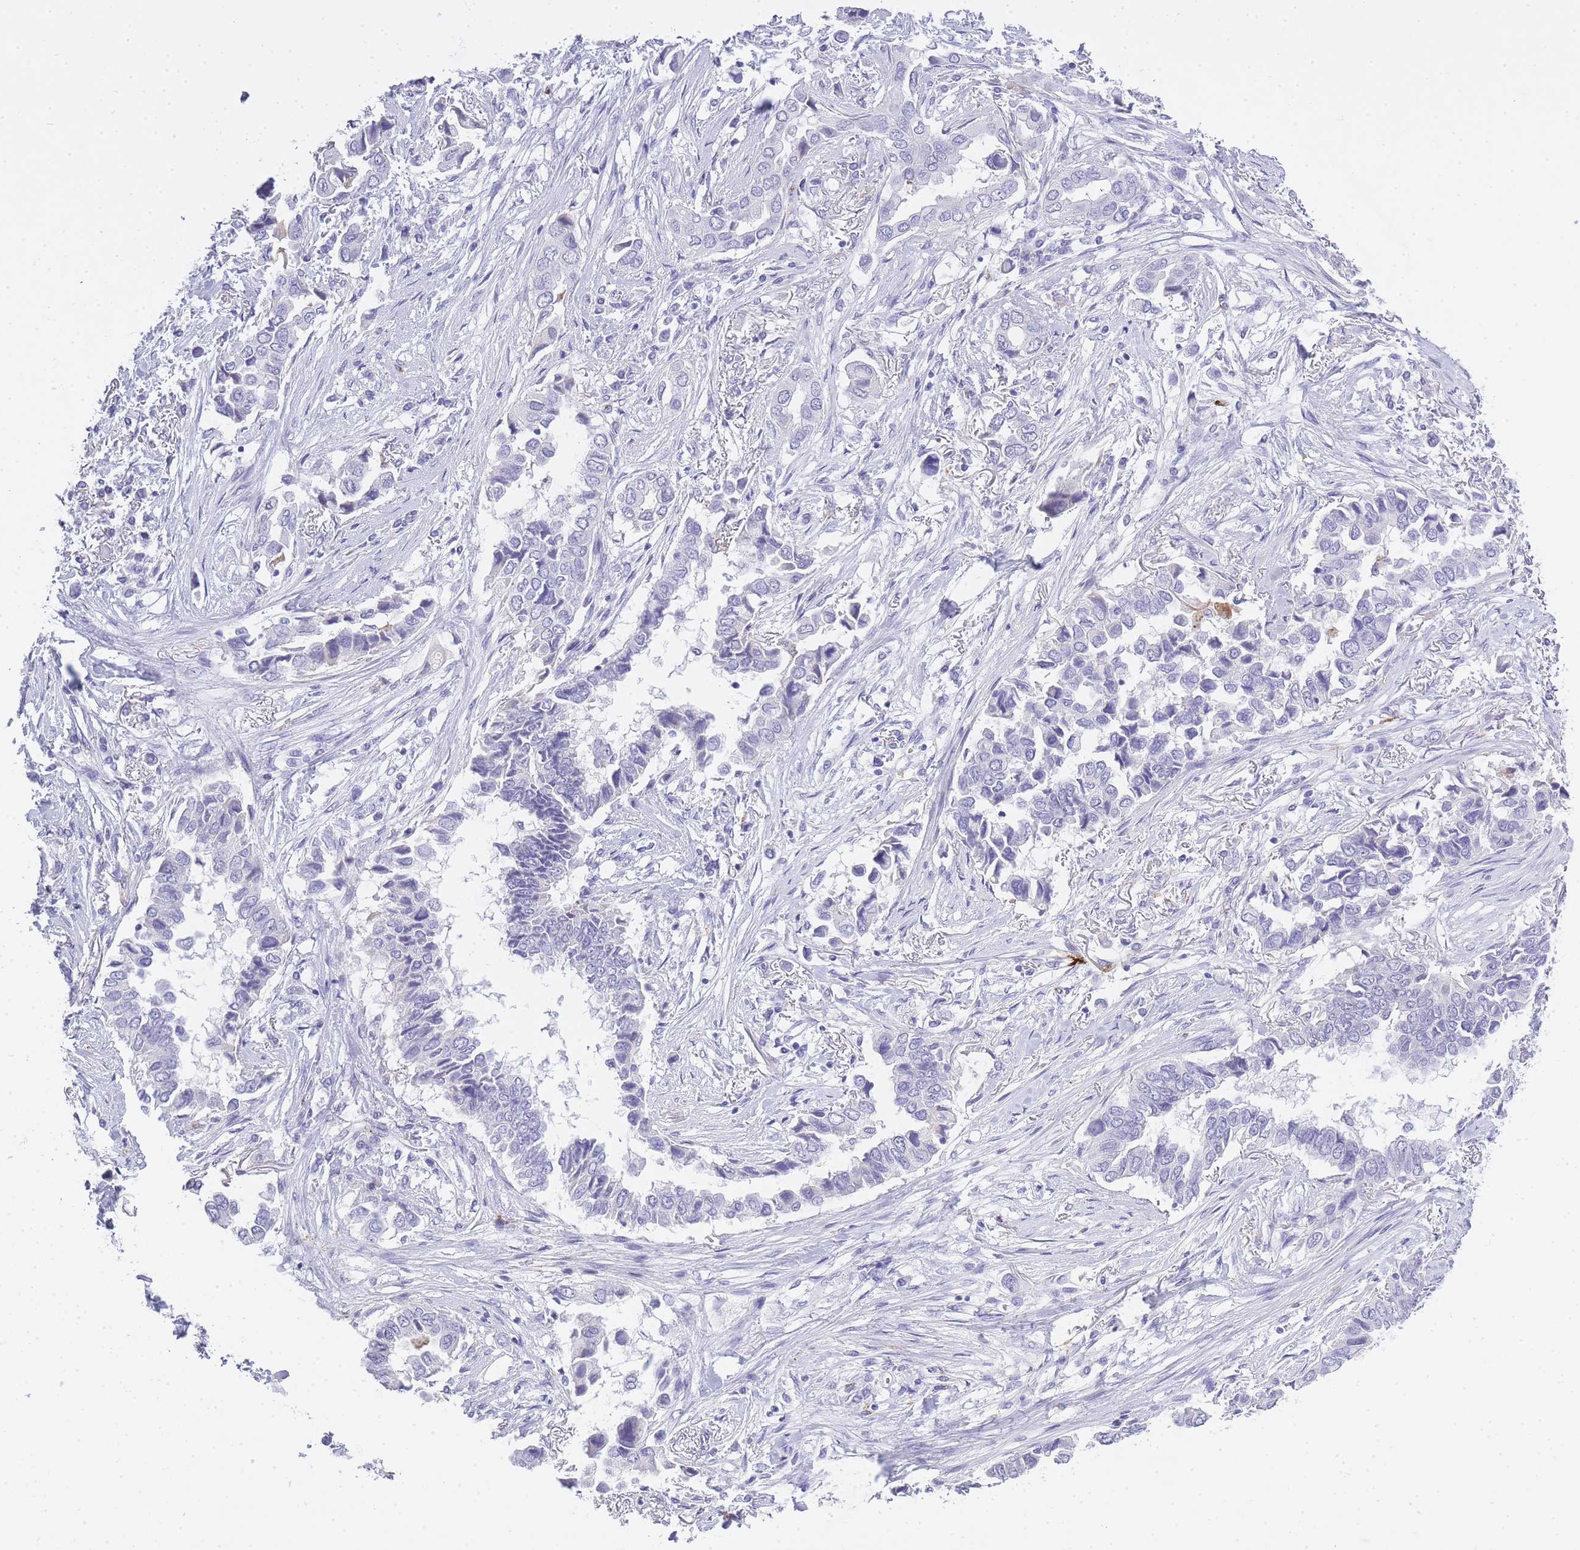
{"staining": {"intensity": "negative", "quantity": "none", "location": "none"}, "tissue": "lung cancer", "cell_type": "Tumor cells", "image_type": "cancer", "snomed": [{"axis": "morphology", "description": "Adenocarcinoma, NOS"}, {"axis": "topography", "description": "Lung"}], "caption": "Photomicrograph shows no protein expression in tumor cells of lung cancer tissue. Nuclei are stained in blue.", "gene": "RHO", "patient": {"sex": "female", "age": 76}}